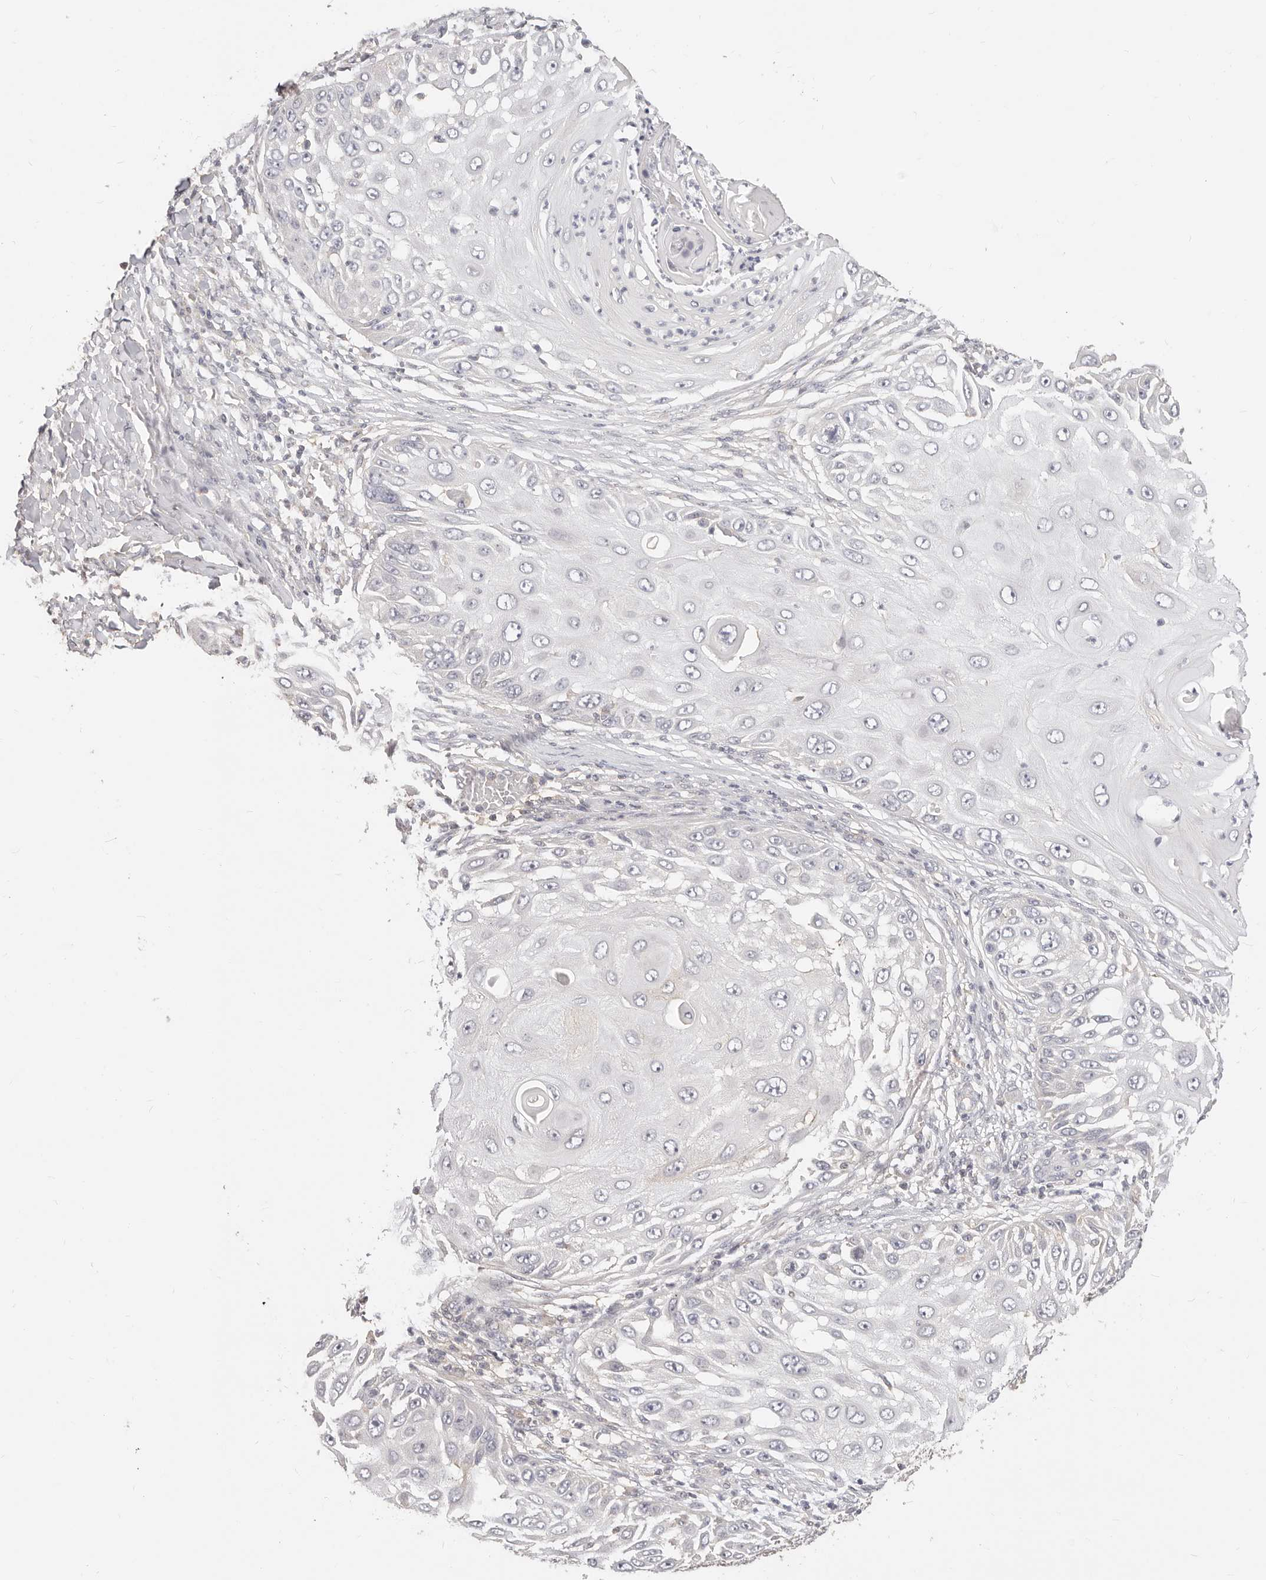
{"staining": {"intensity": "weak", "quantity": "<25%", "location": "cytoplasmic/membranous"}, "tissue": "skin cancer", "cell_type": "Tumor cells", "image_type": "cancer", "snomed": [{"axis": "morphology", "description": "Squamous cell carcinoma, NOS"}, {"axis": "topography", "description": "Skin"}], "caption": "A high-resolution photomicrograph shows immunohistochemistry staining of skin squamous cell carcinoma, which demonstrates no significant staining in tumor cells.", "gene": "DTNBP1", "patient": {"sex": "female", "age": 44}}